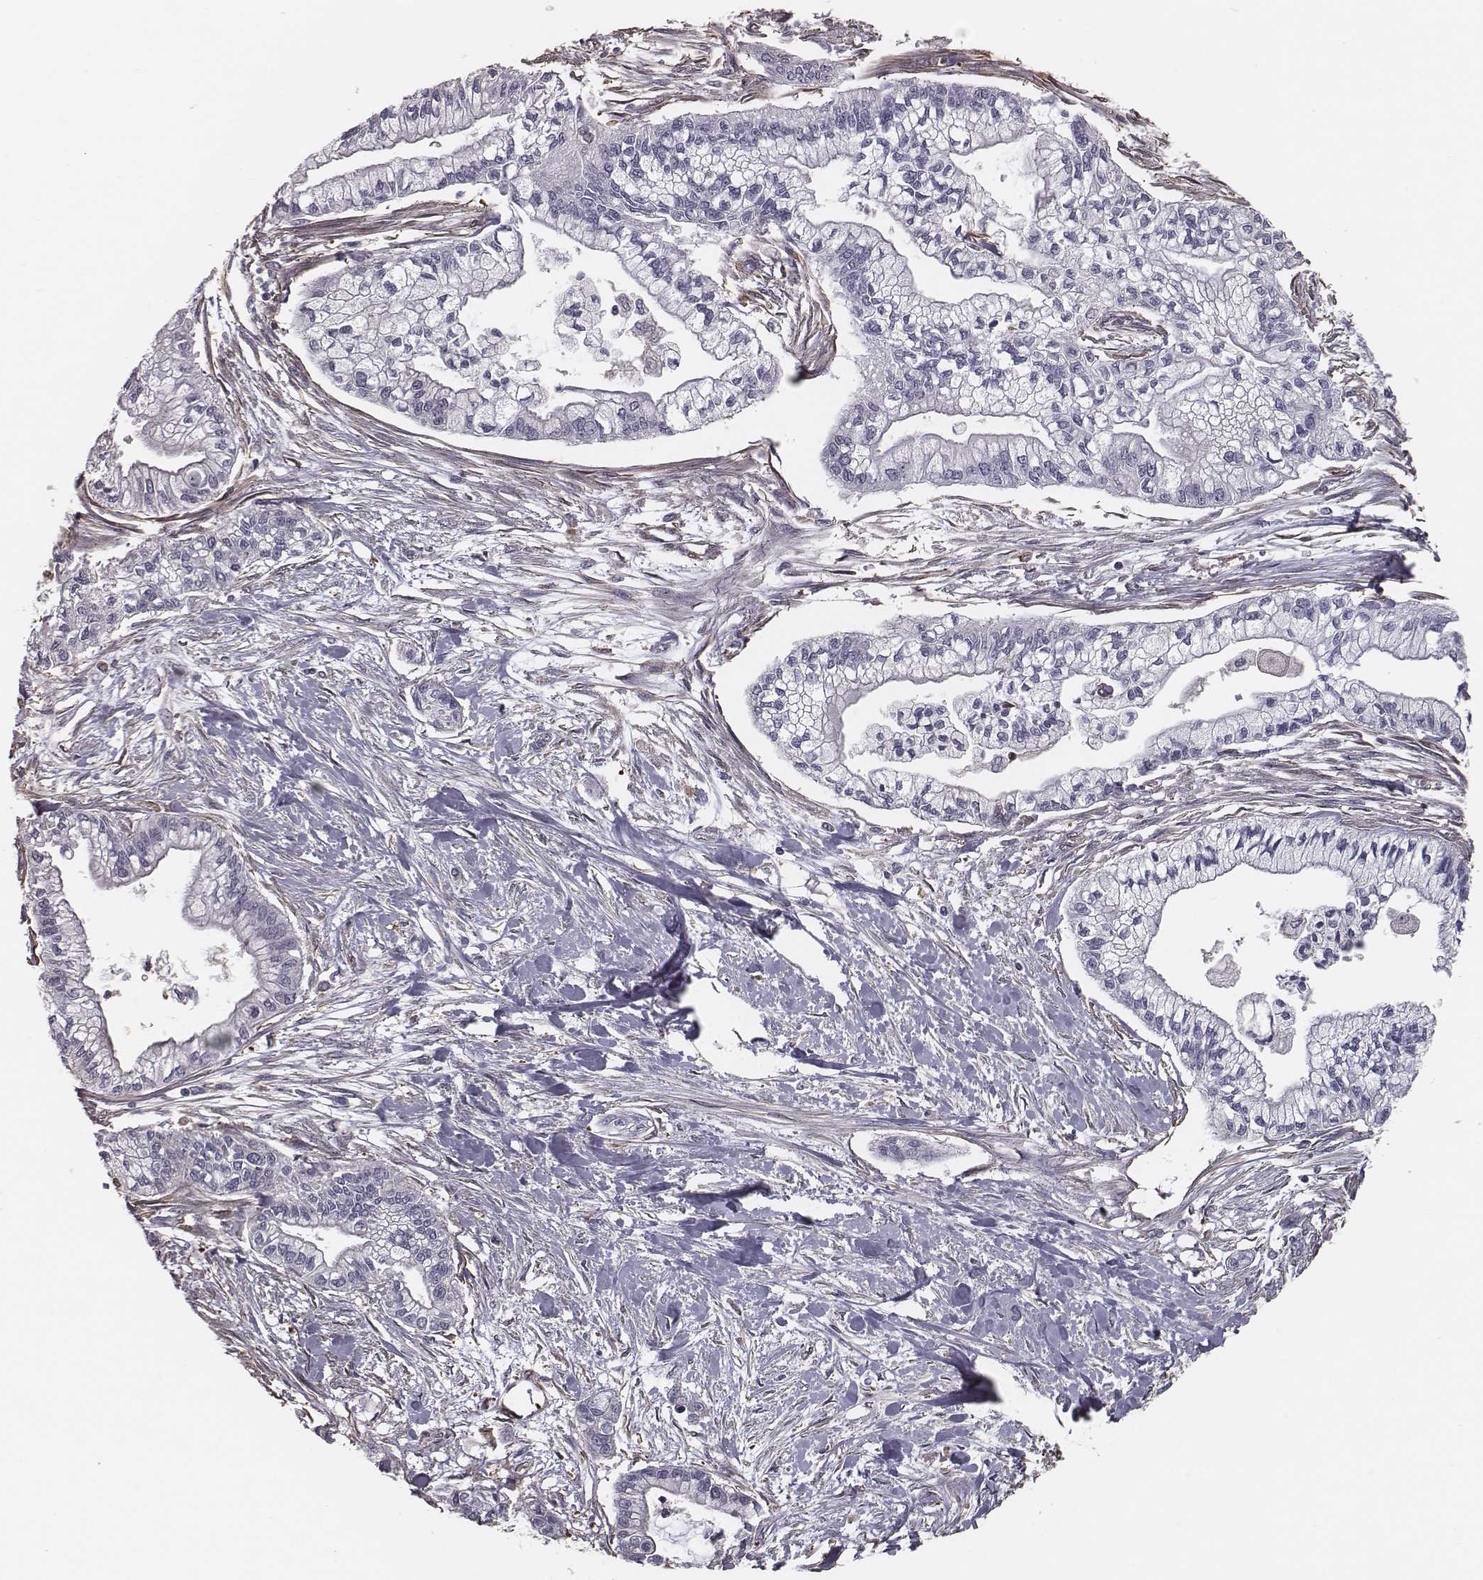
{"staining": {"intensity": "negative", "quantity": "none", "location": "none"}, "tissue": "pancreatic cancer", "cell_type": "Tumor cells", "image_type": "cancer", "snomed": [{"axis": "morphology", "description": "Adenocarcinoma, NOS"}, {"axis": "topography", "description": "Pancreas"}], "caption": "DAB (3,3'-diaminobenzidine) immunohistochemical staining of human adenocarcinoma (pancreatic) exhibits no significant expression in tumor cells.", "gene": "ISYNA1", "patient": {"sex": "male", "age": 54}}